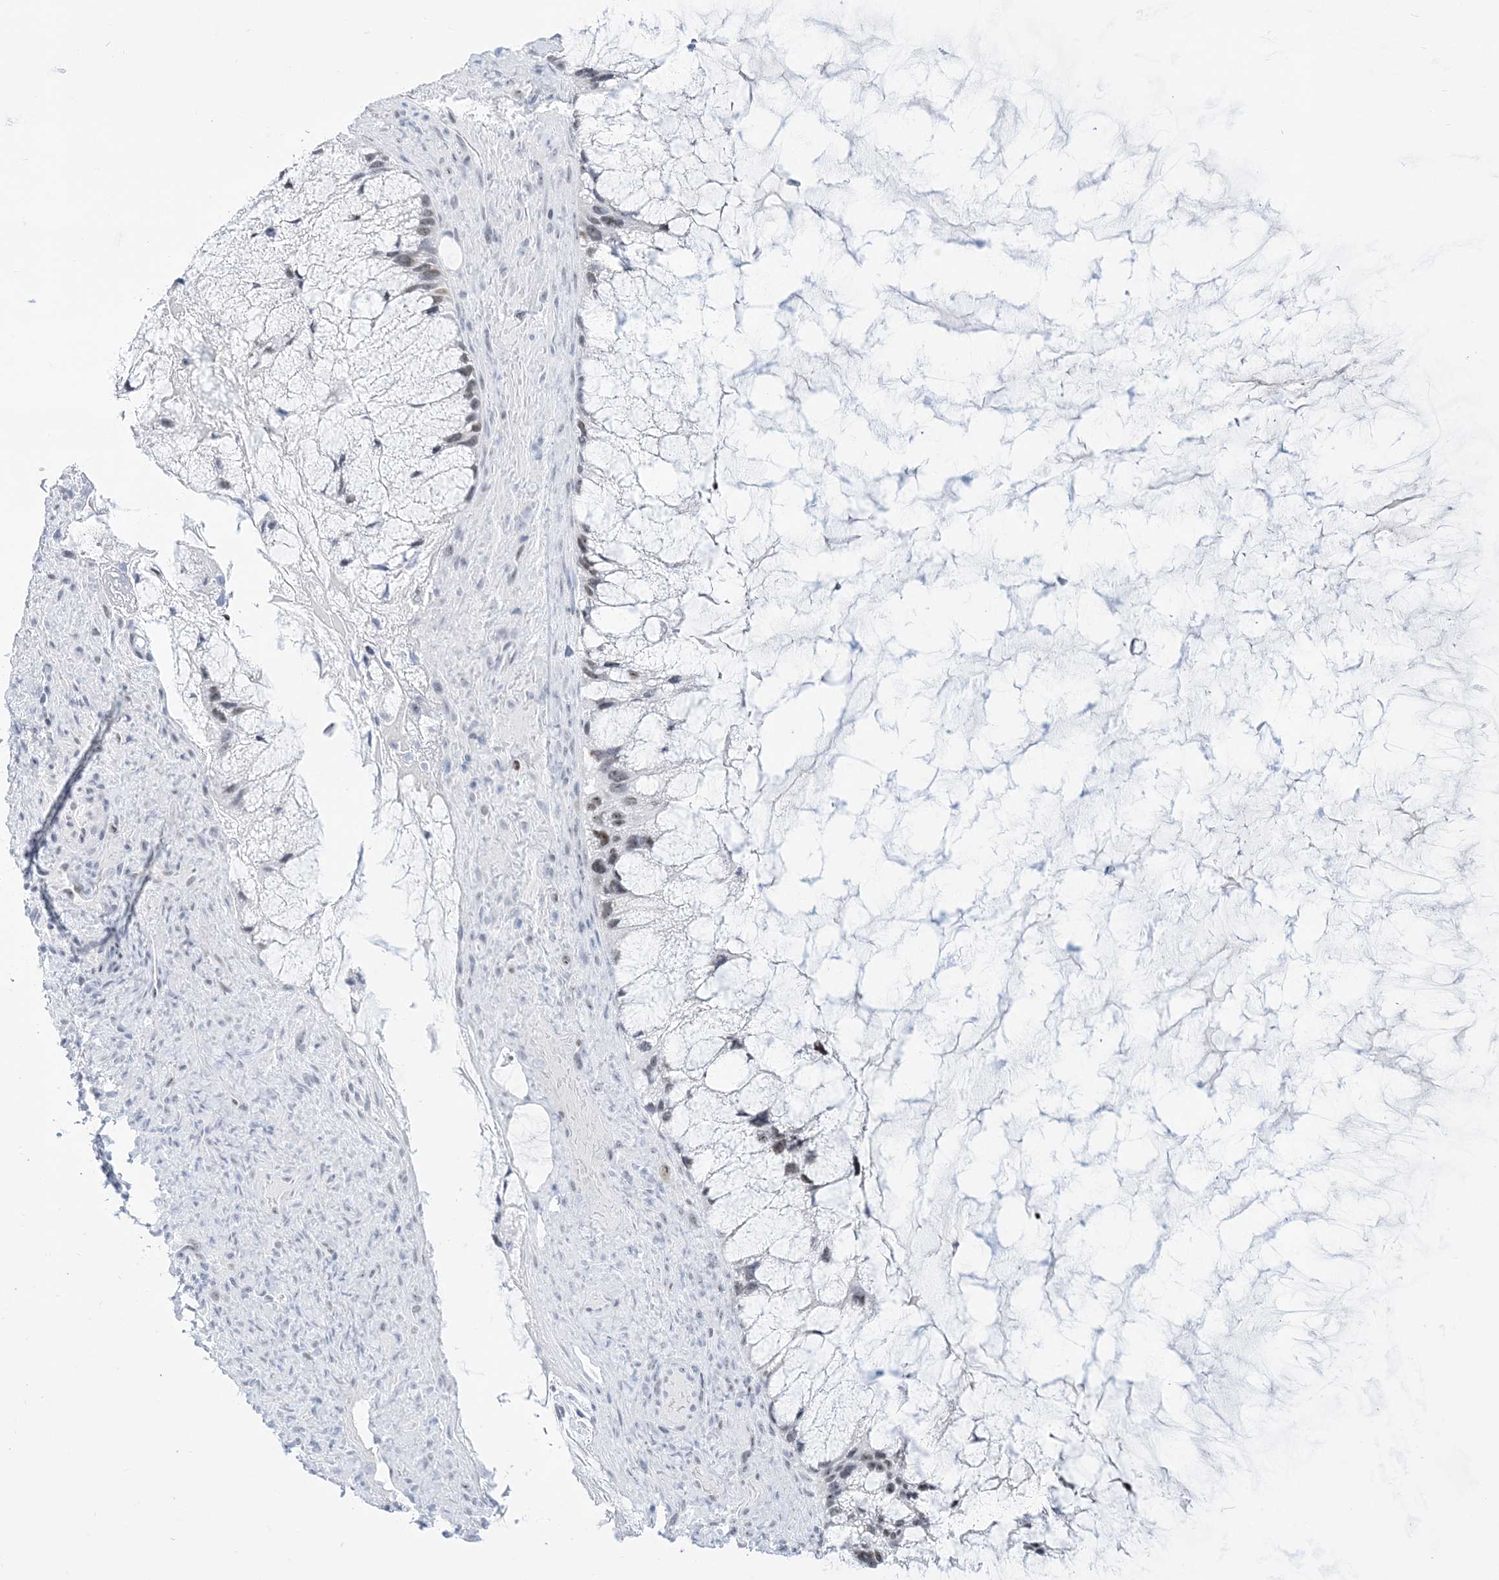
{"staining": {"intensity": "weak", "quantity": "<25%", "location": "nuclear"}, "tissue": "ovarian cancer", "cell_type": "Tumor cells", "image_type": "cancer", "snomed": [{"axis": "morphology", "description": "Cystadenocarcinoma, mucinous, NOS"}, {"axis": "topography", "description": "Ovary"}], "caption": "The micrograph reveals no significant expression in tumor cells of mucinous cystadenocarcinoma (ovarian).", "gene": "DDX21", "patient": {"sex": "female", "age": 37}}